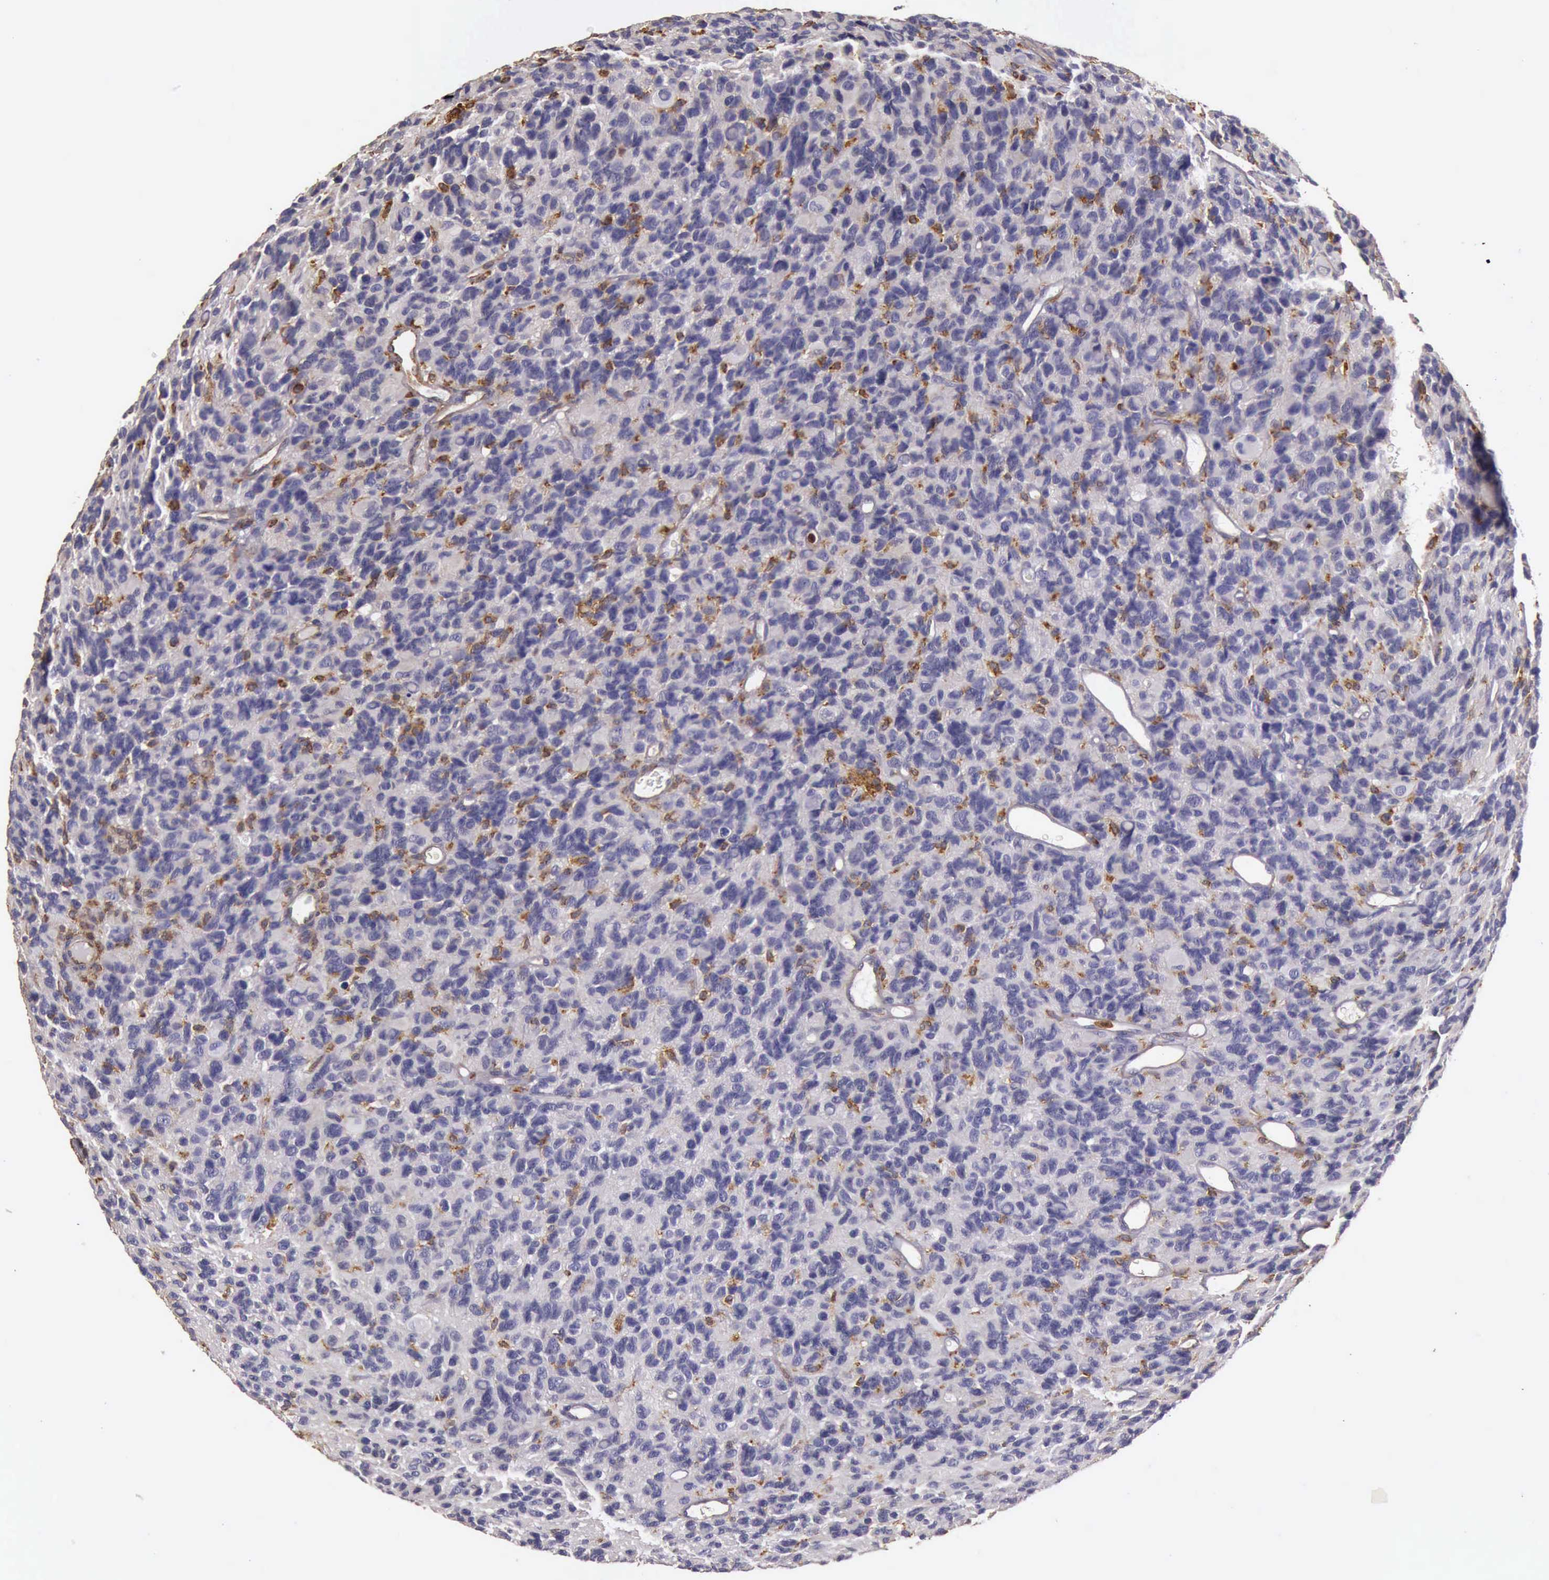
{"staining": {"intensity": "negative", "quantity": "none", "location": "none"}, "tissue": "glioma", "cell_type": "Tumor cells", "image_type": "cancer", "snomed": [{"axis": "morphology", "description": "Glioma, malignant, High grade"}, {"axis": "topography", "description": "Brain"}], "caption": "Immunohistochemistry image of malignant glioma (high-grade) stained for a protein (brown), which displays no positivity in tumor cells.", "gene": "ARHGAP4", "patient": {"sex": "male", "age": 77}}